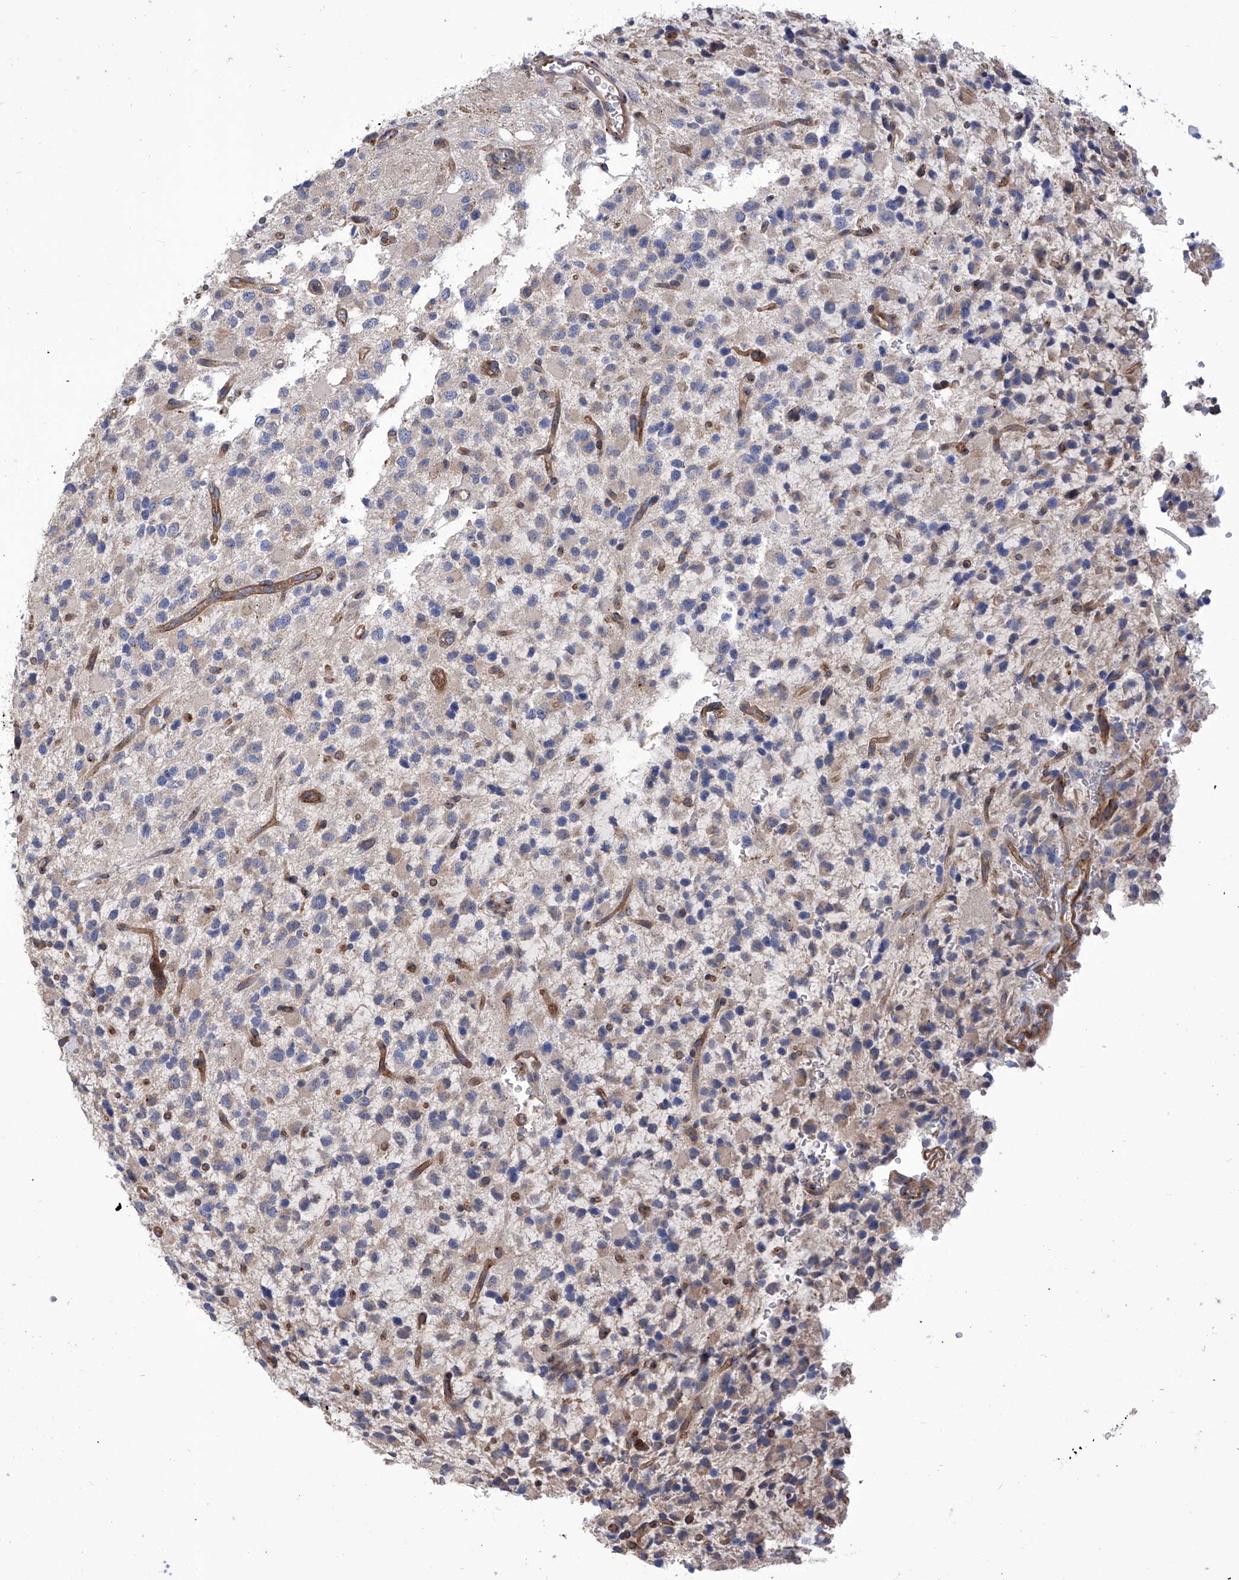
{"staining": {"intensity": "weak", "quantity": "<25%", "location": "cytoplasmic/membranous"}, "tissue": "glioma", "cell_type": "Tumor cells", "image_type": "cancer", "snomed": [{"axis": "morphology", "description": "Glioma, malignant, High grade"}, {"axis": "topography", "description": "Brain"}], "caption": "This is a histopathology image of IHC staining of glioma, which shows no staining in tumor cells.", "gene": "TJAP1", "patient": {"sex": "male", "age": 34}}